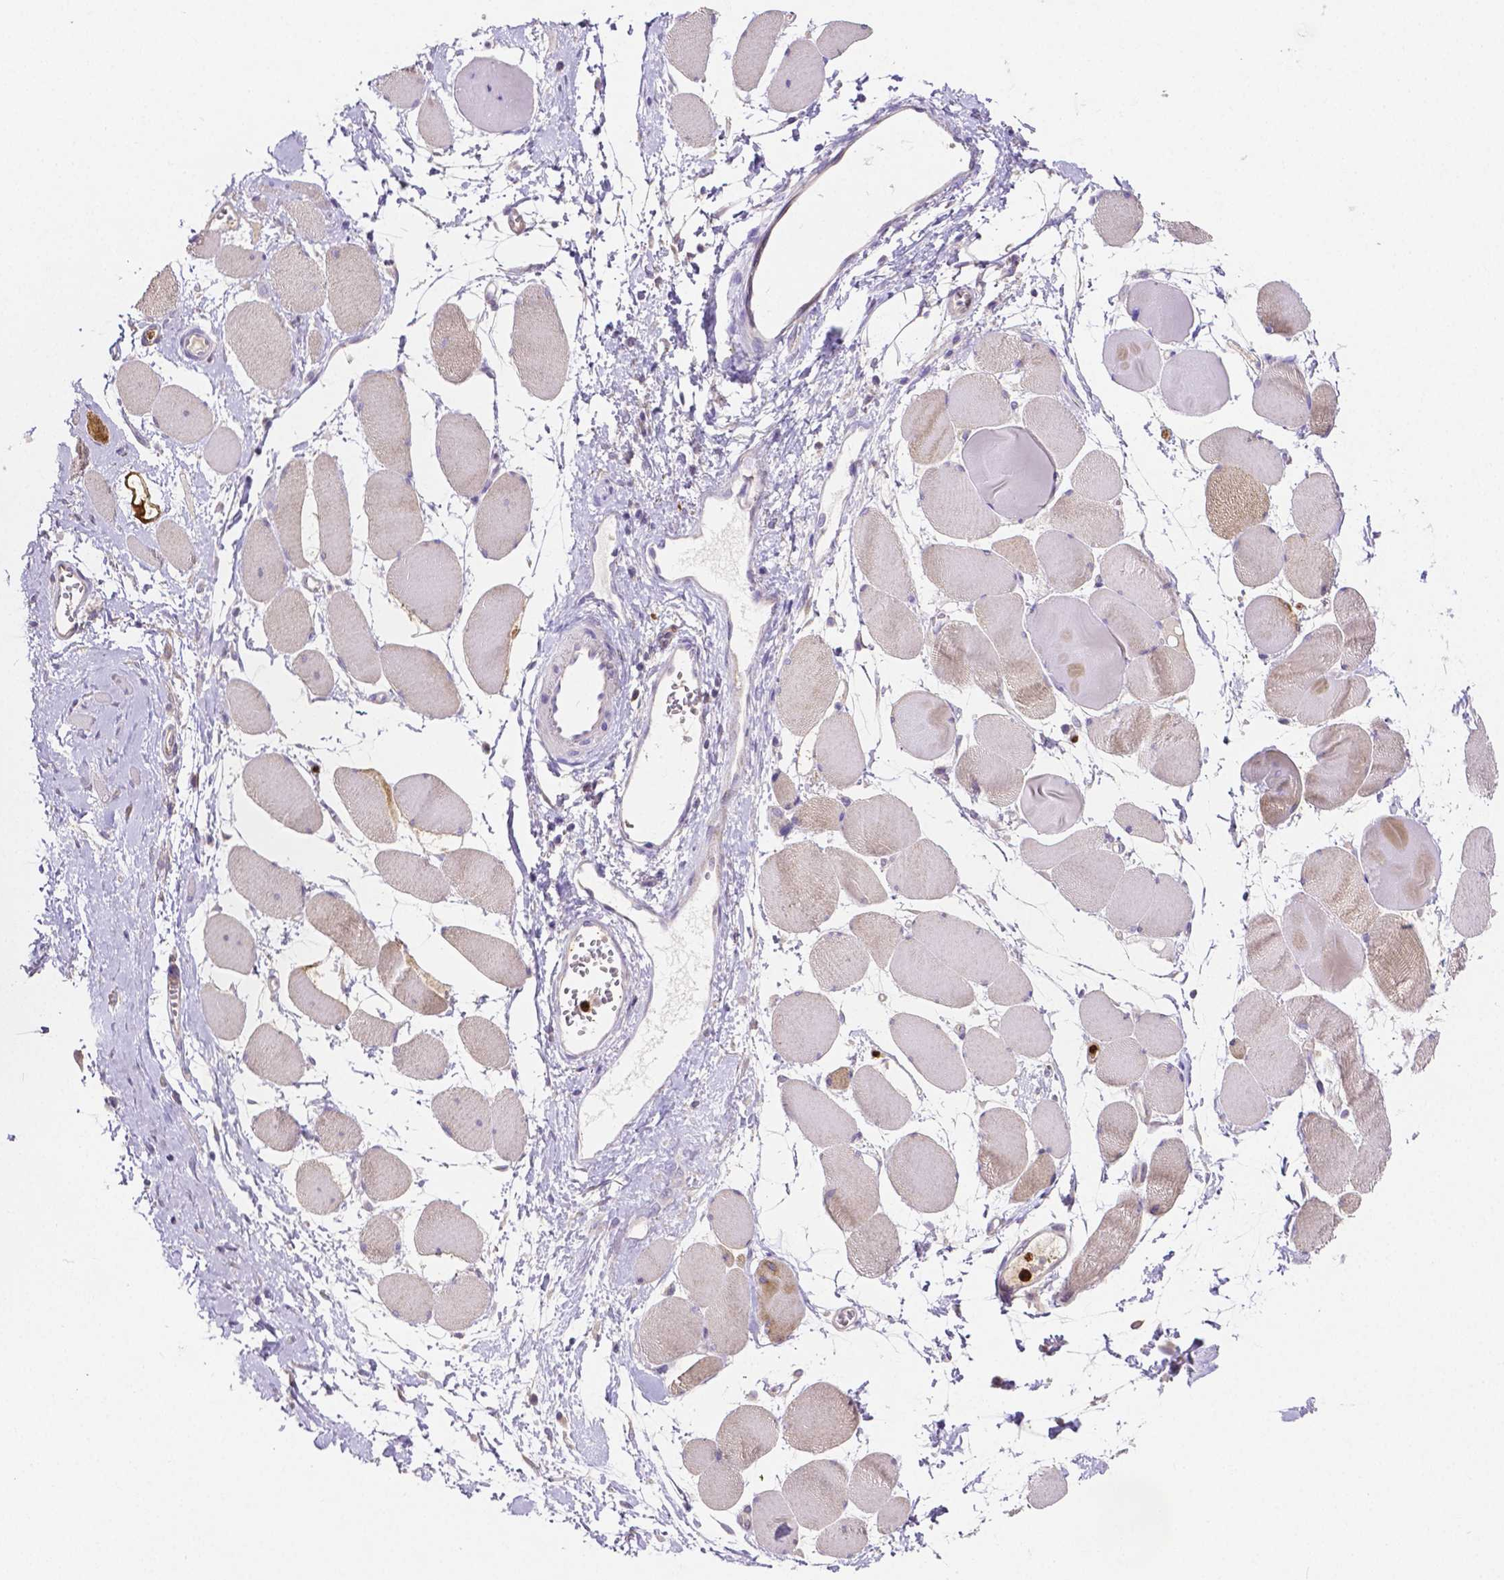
{"staining": {"intensity": "weak", "quantity": "25%-75%", "location": "cytoplasmic/membranous"}, "tissue": "skeletal muscle", "cell_type": "Myocytes", "image_type": "normal", "snomed": [{"axis": "morphology", "description": "Normal tissue, NOS"}, {"axis": "topography", "description": "Skeletal muscle"}], "caption": "Immunohistochemical staining of normal human skeletal muscle reveals weak cytoplasmic/membranous protein positivity in about 25%-75% of myocytes.", "gene": "MMP9", "patient": {"sex": "female", "age": 75}}